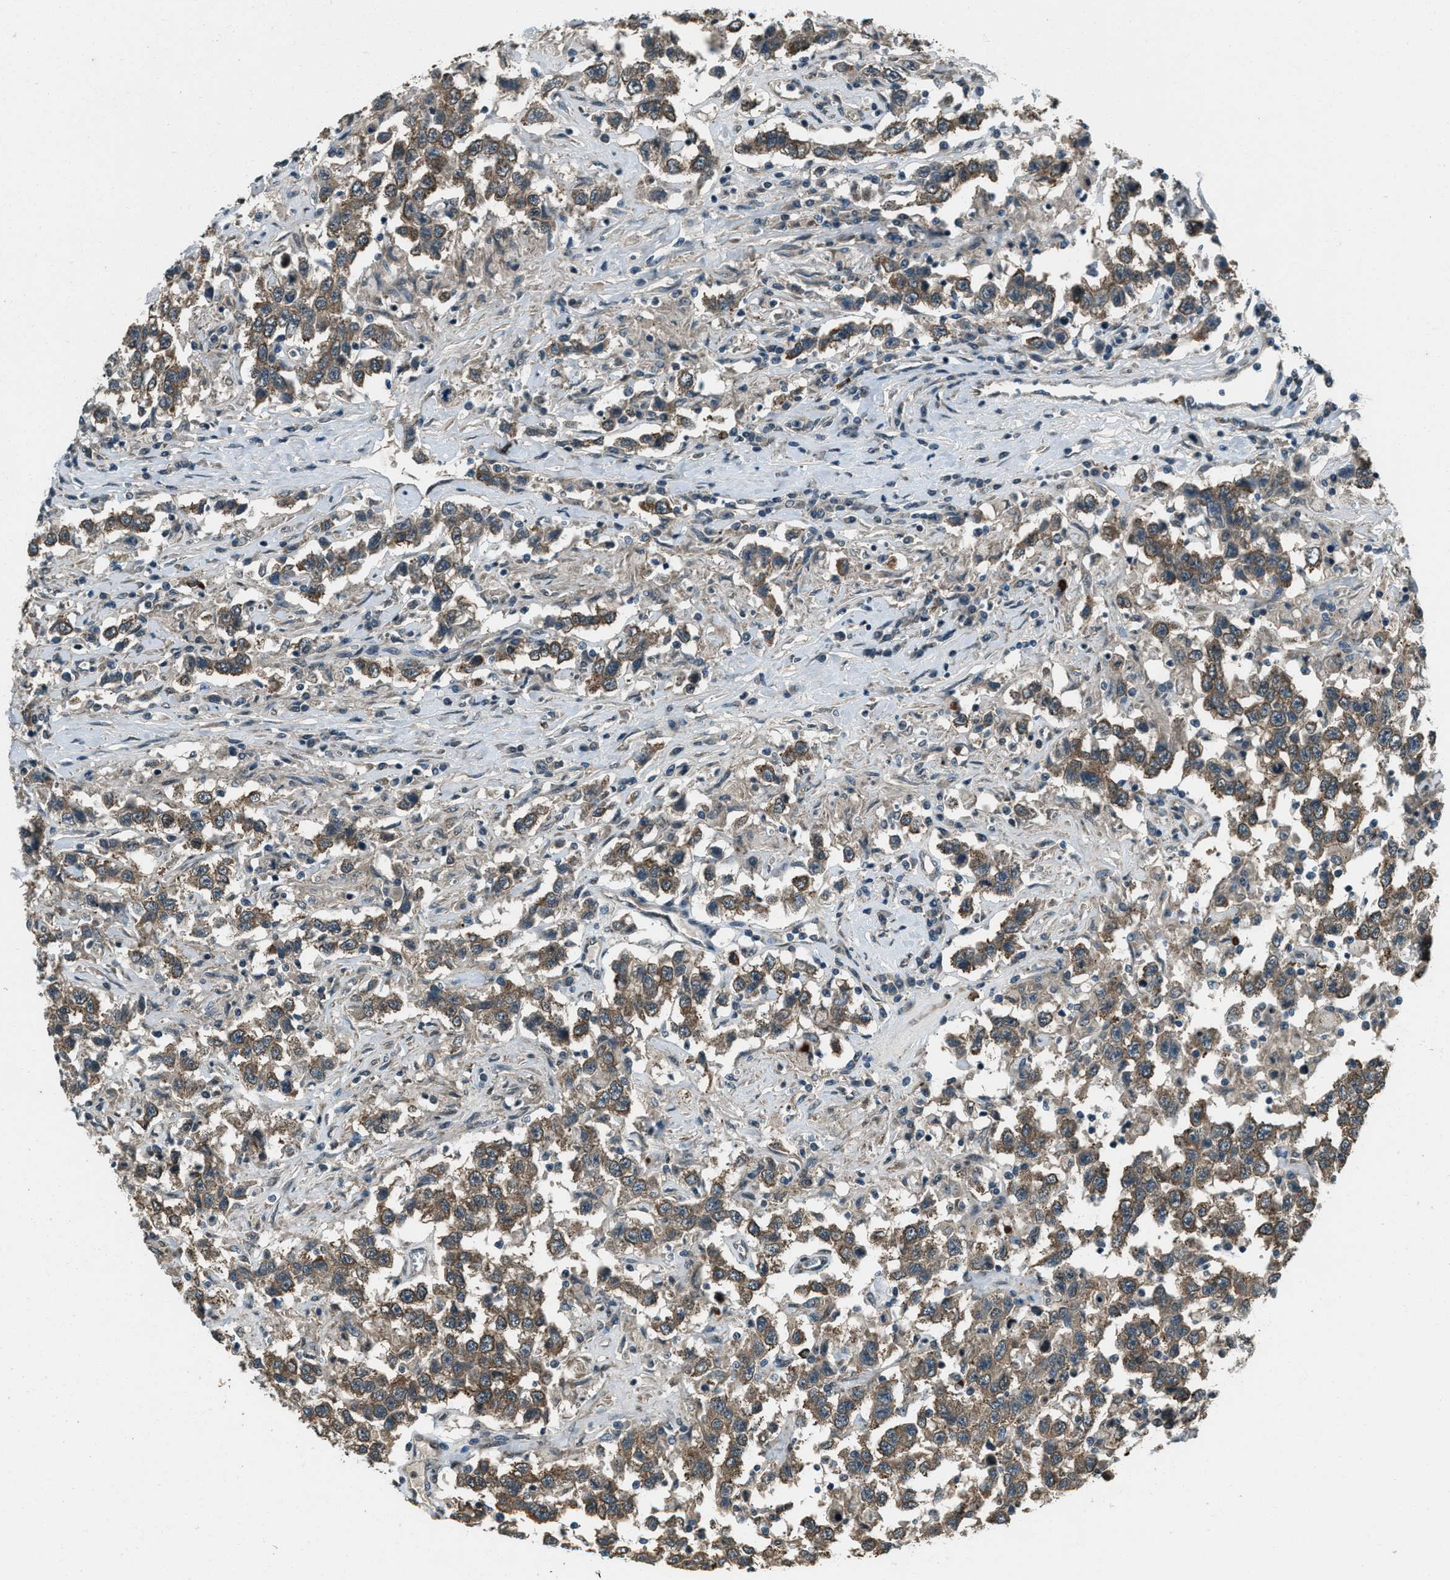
{"staining": {"intensity": "moderate", "quantity": ">75%", "location": "cytoplasmic/membranous"}, "tissue": "testis cancer", "cell_type": "Tumor cells", "image_type": "cancer", "snomed": [{"axis": "morphology", "description": "Seminoma, NOS"}, {"axis": "topography", "description": "Testis"}], "caption": "The micrograph displays a brown stain indicating the presence of a protein in the cytoplasmic/membranous of tumor cells in seminoma (testis).", "gene": "SVIL", "patient": {"sex": "male", "age": 41}}